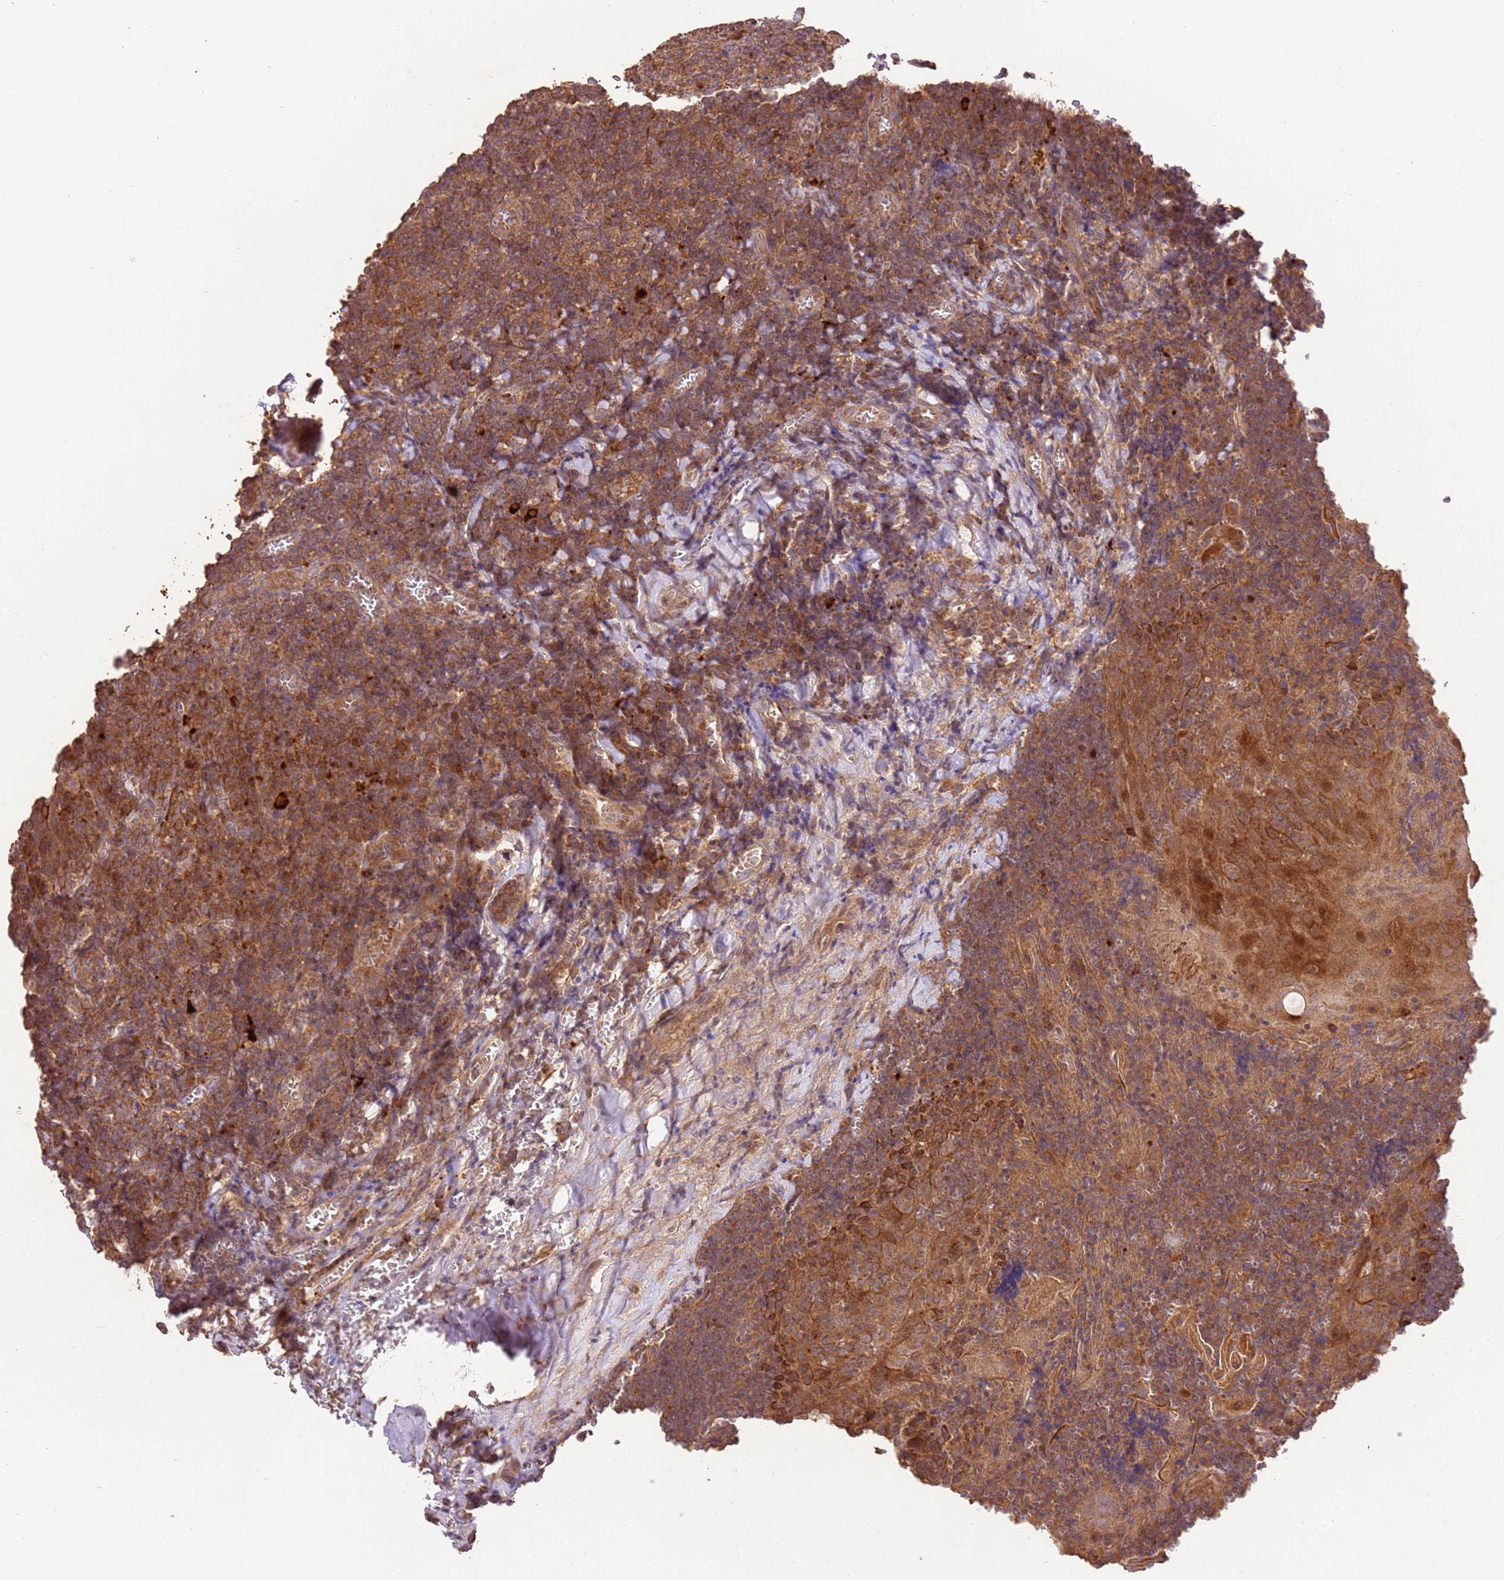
{"staining": {"intensity": "moderate", "quantity": "<25%", "location": "cytoplasmic/membranous"}, "tissue": "tonsil", "cell_type": "Germinal center cells", "image_type": "normal", "snomed": [{"axis": "morphology", "description": "Normal tissue, NOS"}, {"axis": "topography", "description": "Tonsil"}], "caption": "IHC of benign human tonsil reveals low levels of moderate cytoplasmic/membranous expression in approximately <25% of germinal center cells.", "gene": "LRRC28", "patient": {"sex": "male", "age": 27}}